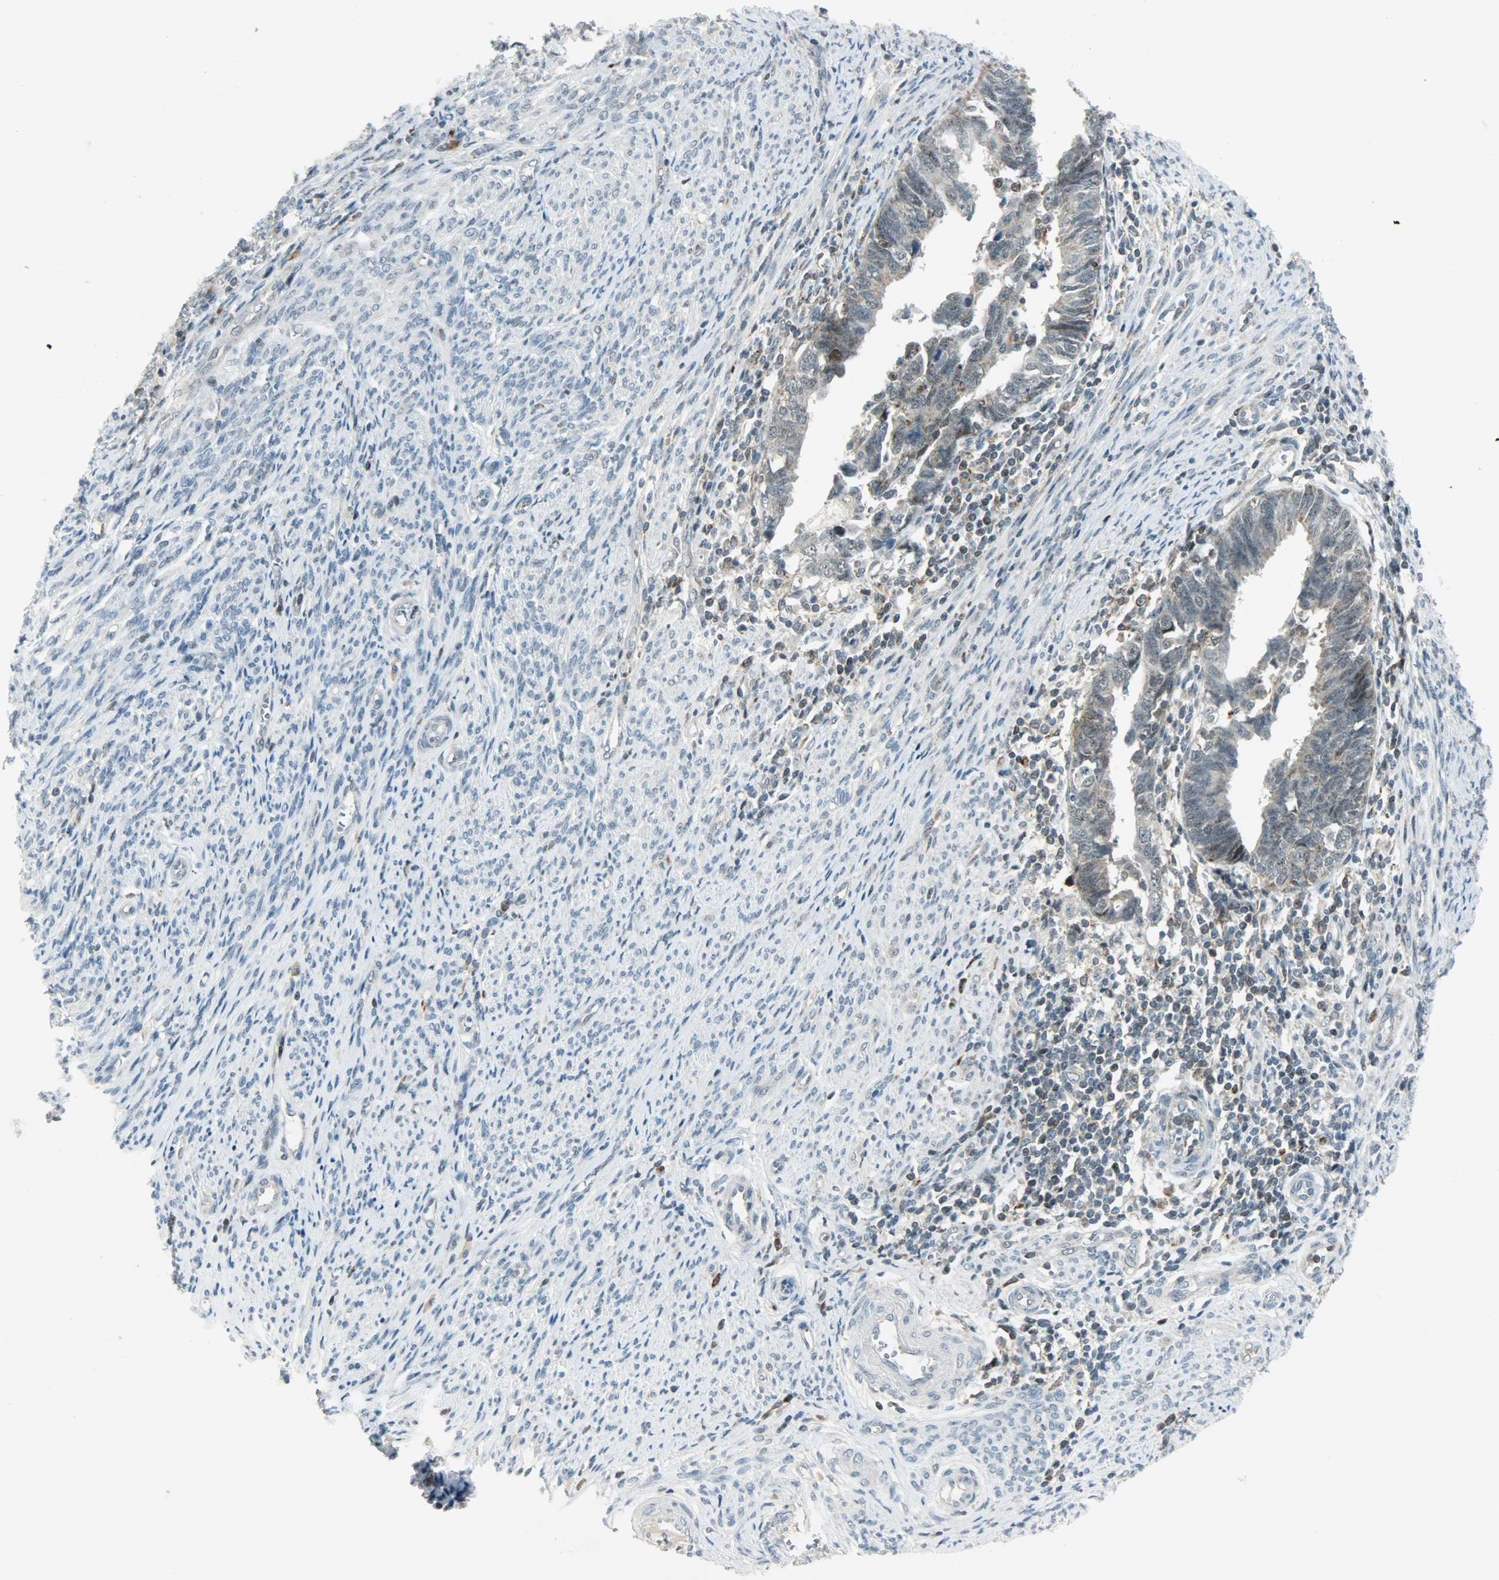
{"staining": {"intensity": "weak", "quantity": "<25%", "location": "cytoplasmic/membranous,nuclear"}, "tissue": "endometrial cancer", "cell_type": "Tumor cells", "image_type": "cancer", "snomed": [{"axis": "morphology", "description": "Adenocarcinoma, NOS"}, {"axis": "topography", "description": "Endometrium"}], "caption": "Adenocarcinoma (endometrial) was stained to show a protein in brown. There is no significant positivity in tumor cells.", "gene": "IL15", "patient": {"sex": "female", "age": 75}}